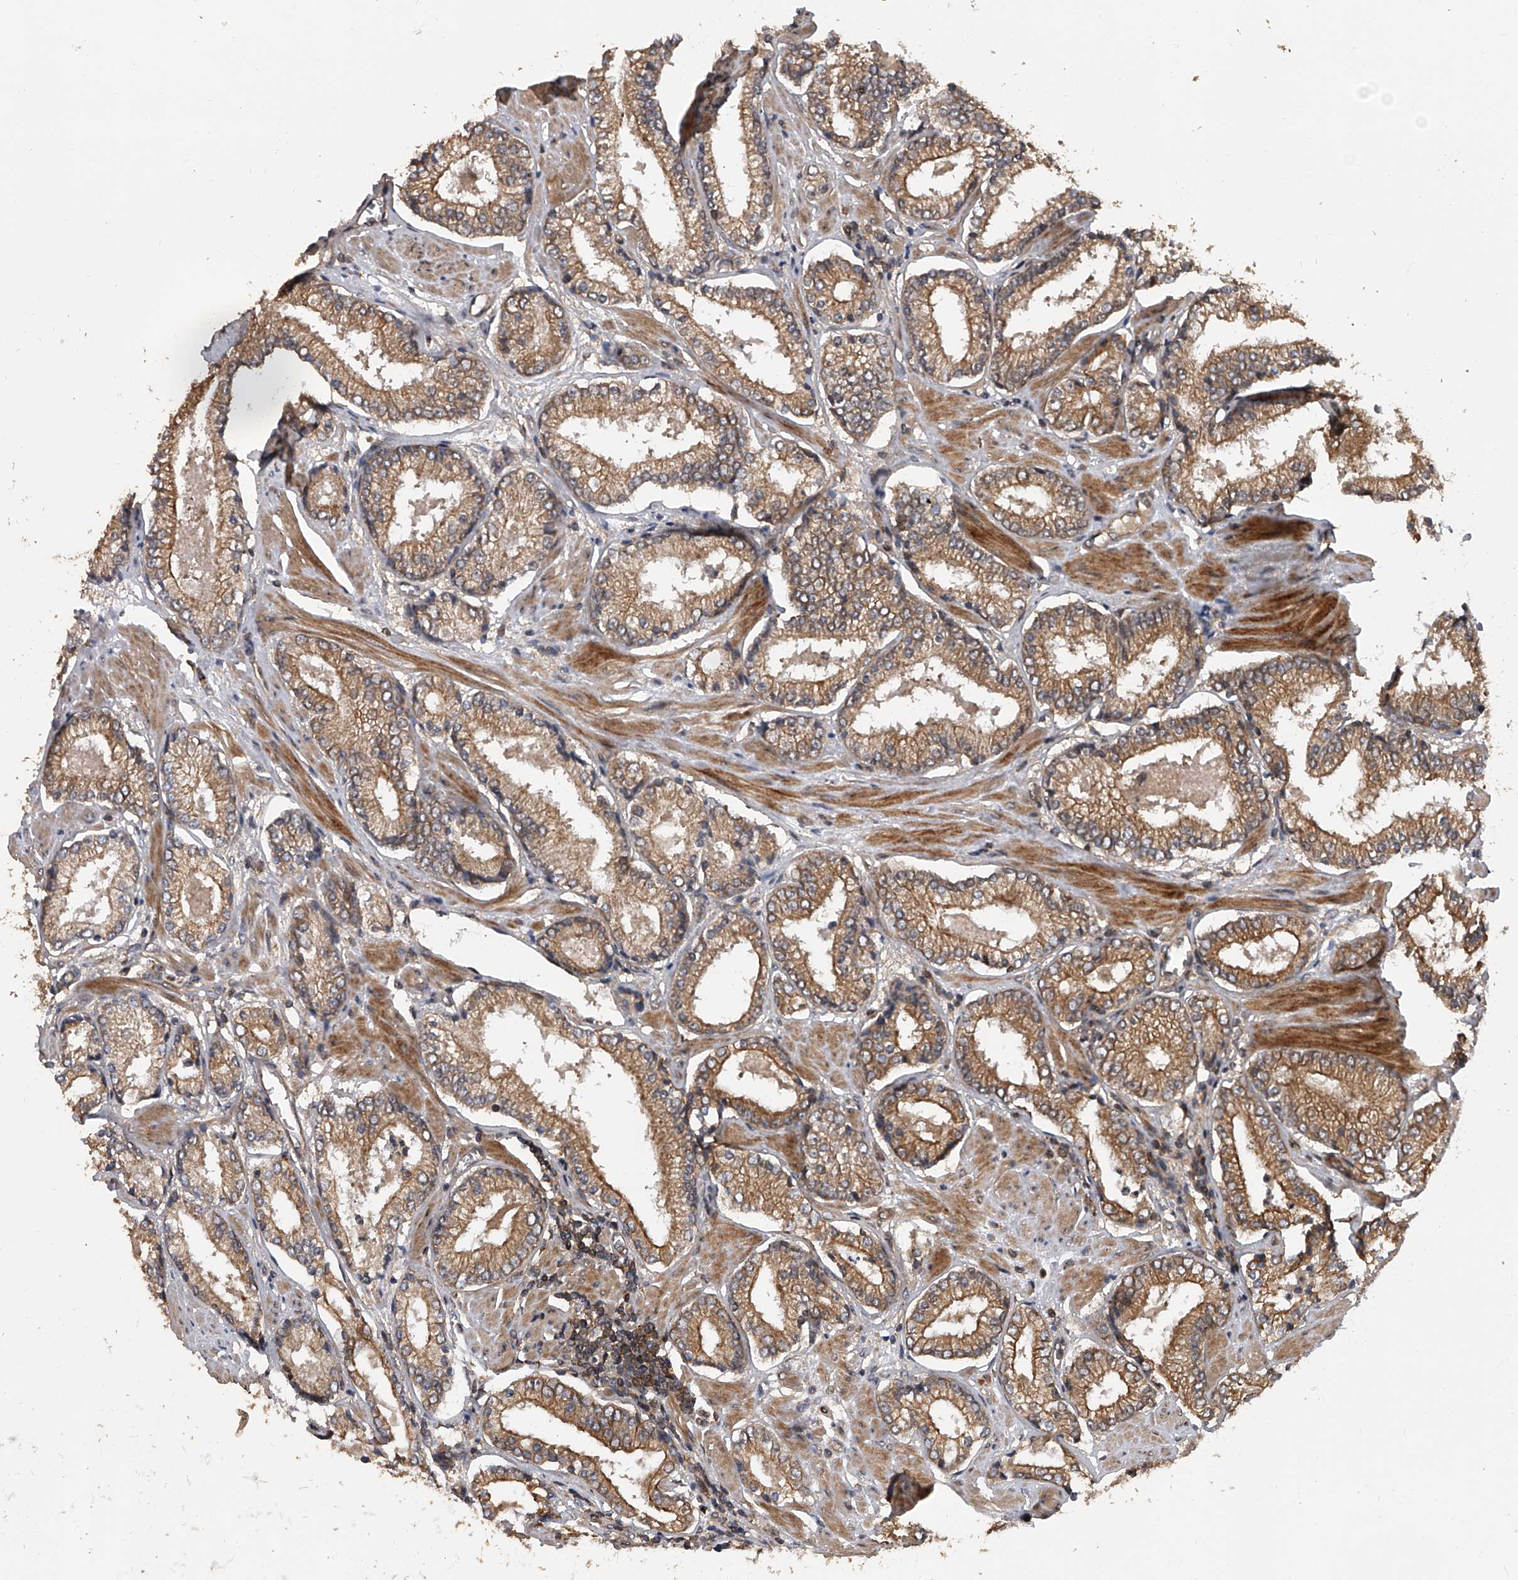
{"staining": {"intensity": "moderate", "quantity": ">75%", "location": "cytoplasmic/membranous"}, "tissue": "prostate cancer", "cell_type": "Tumor cells", "image_type": "cancer", "snomed": [{"axis": "morphology", "description": "Adenocarcinoma, Low grade"}, {"axis": "topography", "description": "Prostate"}], "caption": "Prostate adenocarcinoma (low-grade) stained with IHC shows moderate cytoplasmic/membranous expression in approximately >75% of tumor cells.", "gene": "USP47", "patient": {"sex": "male", "age": 54}}